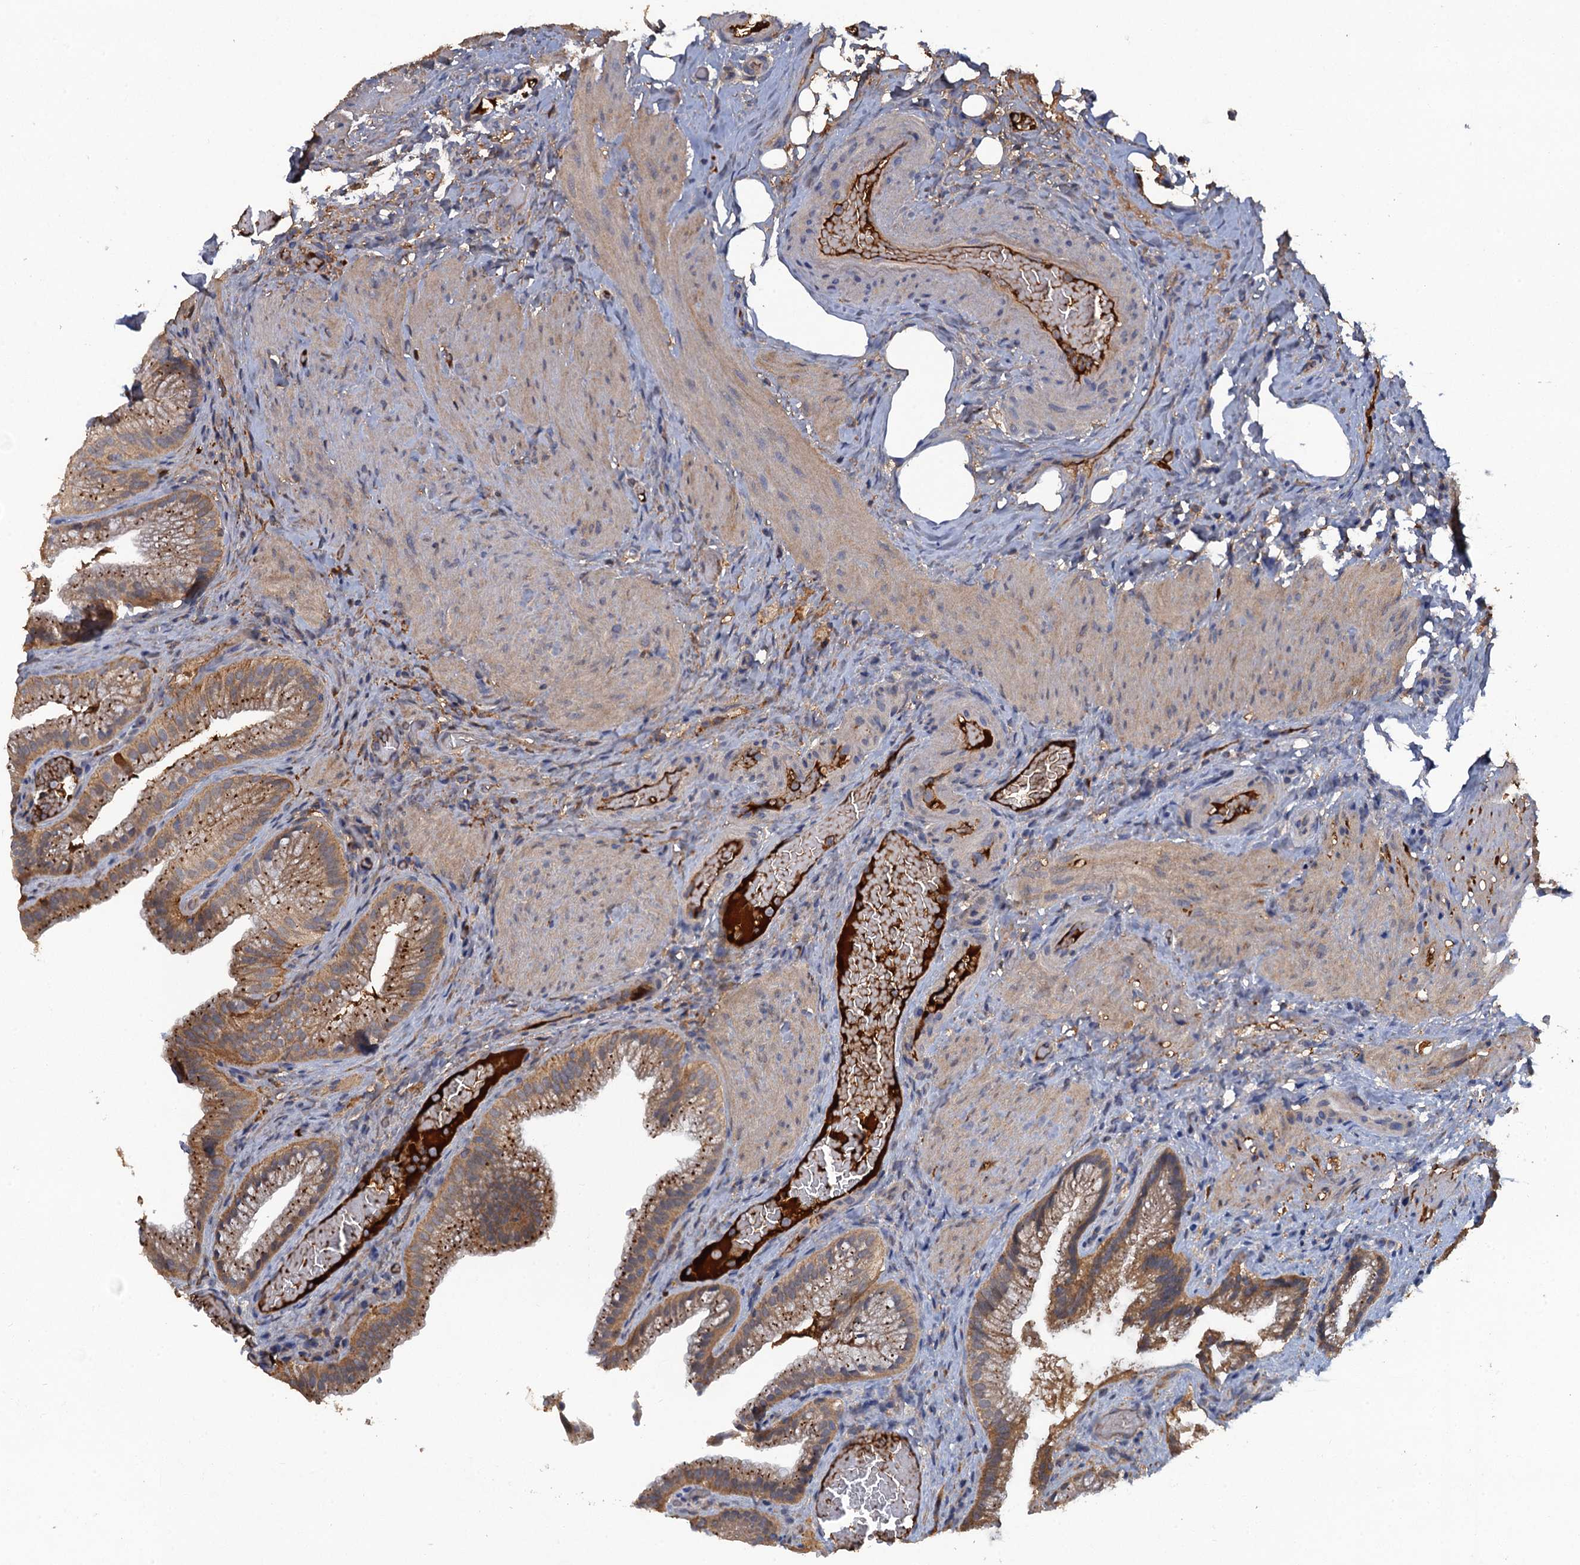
{"staining": {"intensity": "strong", "quantity": ">75%", "location": "cytoplasmic/membranous"}, "tissue": "gallbladder", "cell_type": "Glandular cells", "image_type": "normal", "snomed": [{"axis": "morphology", "description": "Normal tissue, NOS"}, {"axis": "morphology", "description": "Inflammation, NOS"}, {"axis": "topography", "description": "Gallbladder"}], "caption": "Unremarkable gallbladder displays strong cytoplasmic/membranous positivity in approximately >75% of glandular cells, visualized by immunohistochemistry.", "gene": "HAPLN3", "patient": {"sex": "male", "age": 51}}